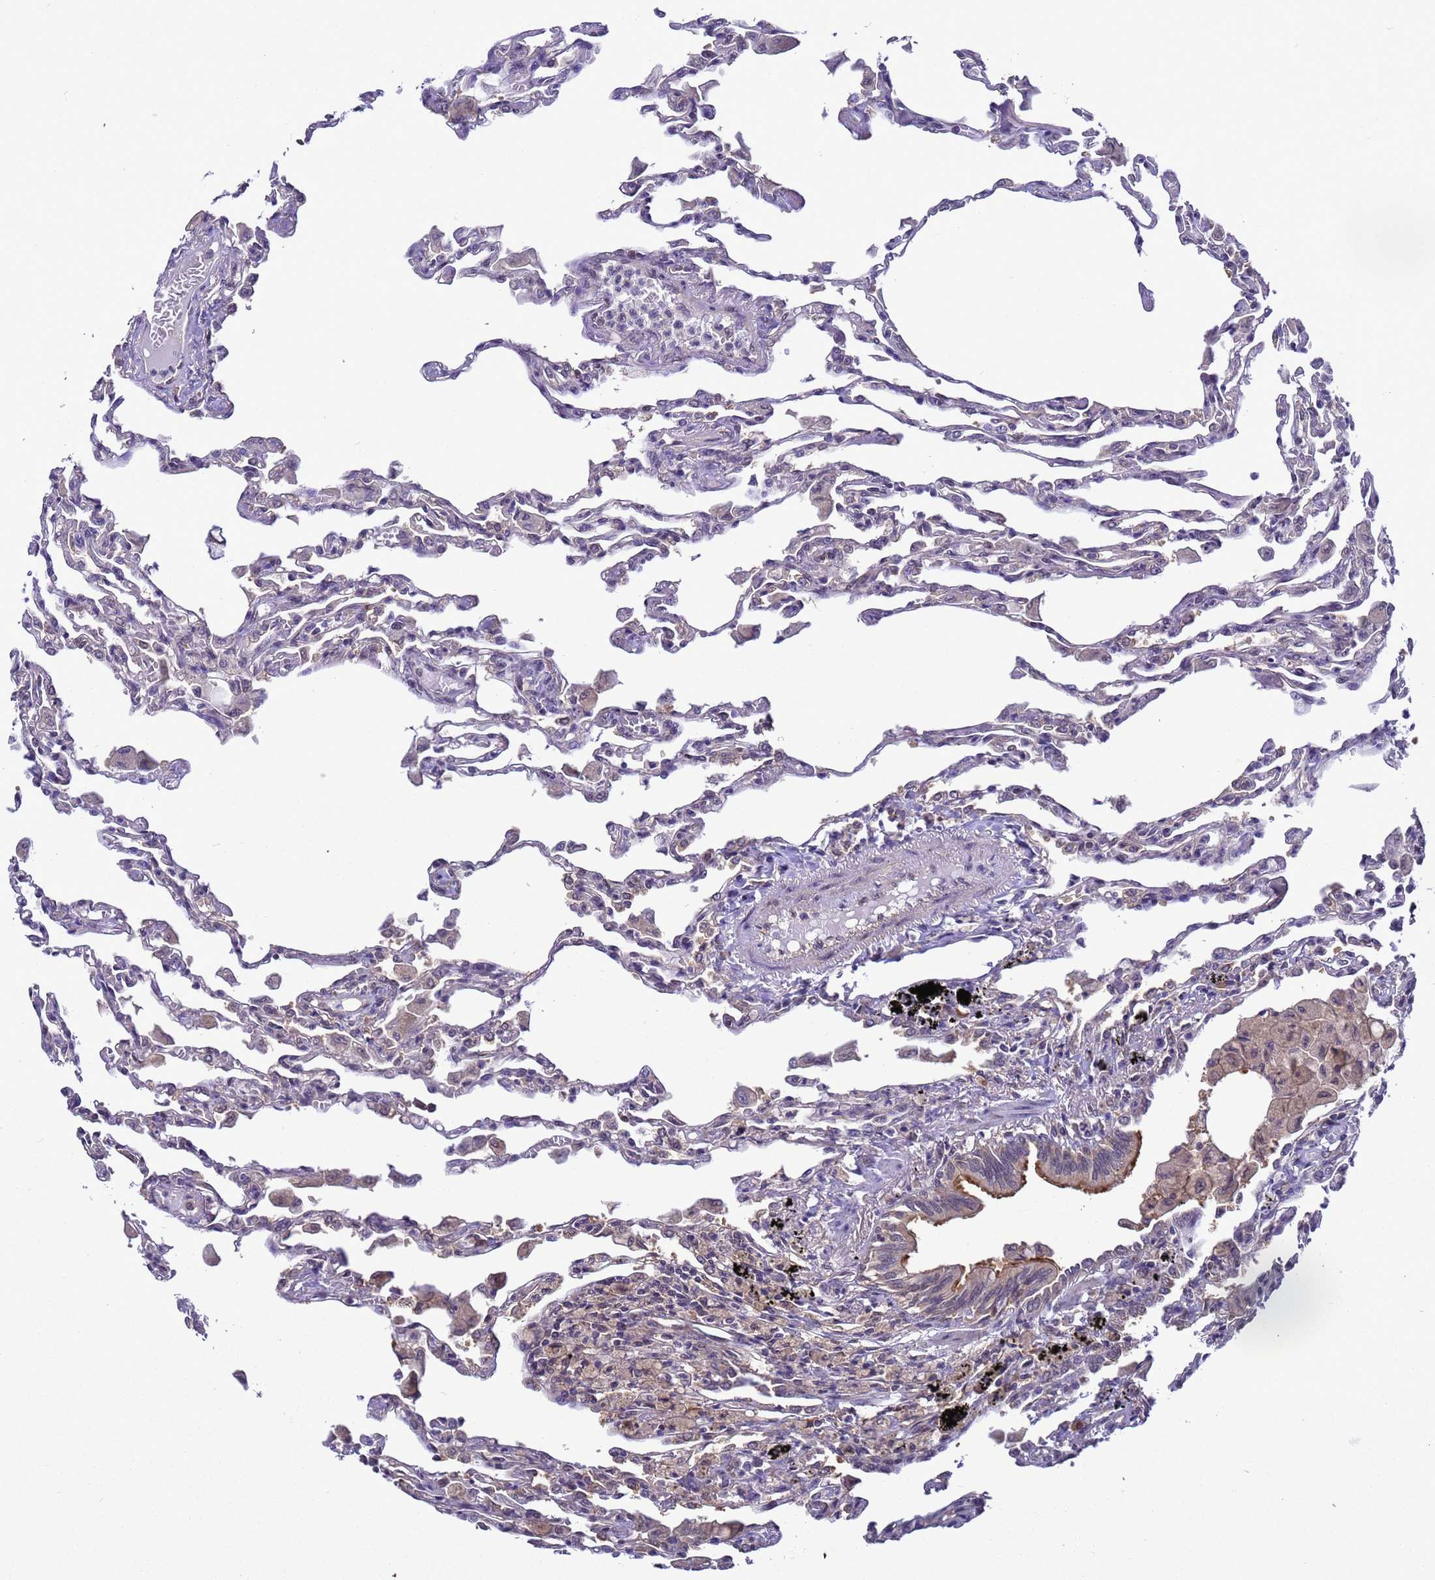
{"staining": {"intensity": "weak", "quantity": "25%-75%", "location": "cytoplasmic/membranous"}, "tissue": "lung", "cell_type": "Alveolar cells", "image_type": "normal", "snomed": [{"axis": "morphology", "description": "Normal tissue, NOS"}, {"axis": "topography", "description": "Bronchus"}, {"axis": "topography", "description": "Lung"}], "caption": "DAB (3,3'-diaminobenzidine) immunohistochemical staining of benign lung shows weak cytoplasmic/membranous protein expression in about 25%-75% of alveolar cells.", "gene": "ZFP69B", "patient": {"sex": "female", "age": 49}}